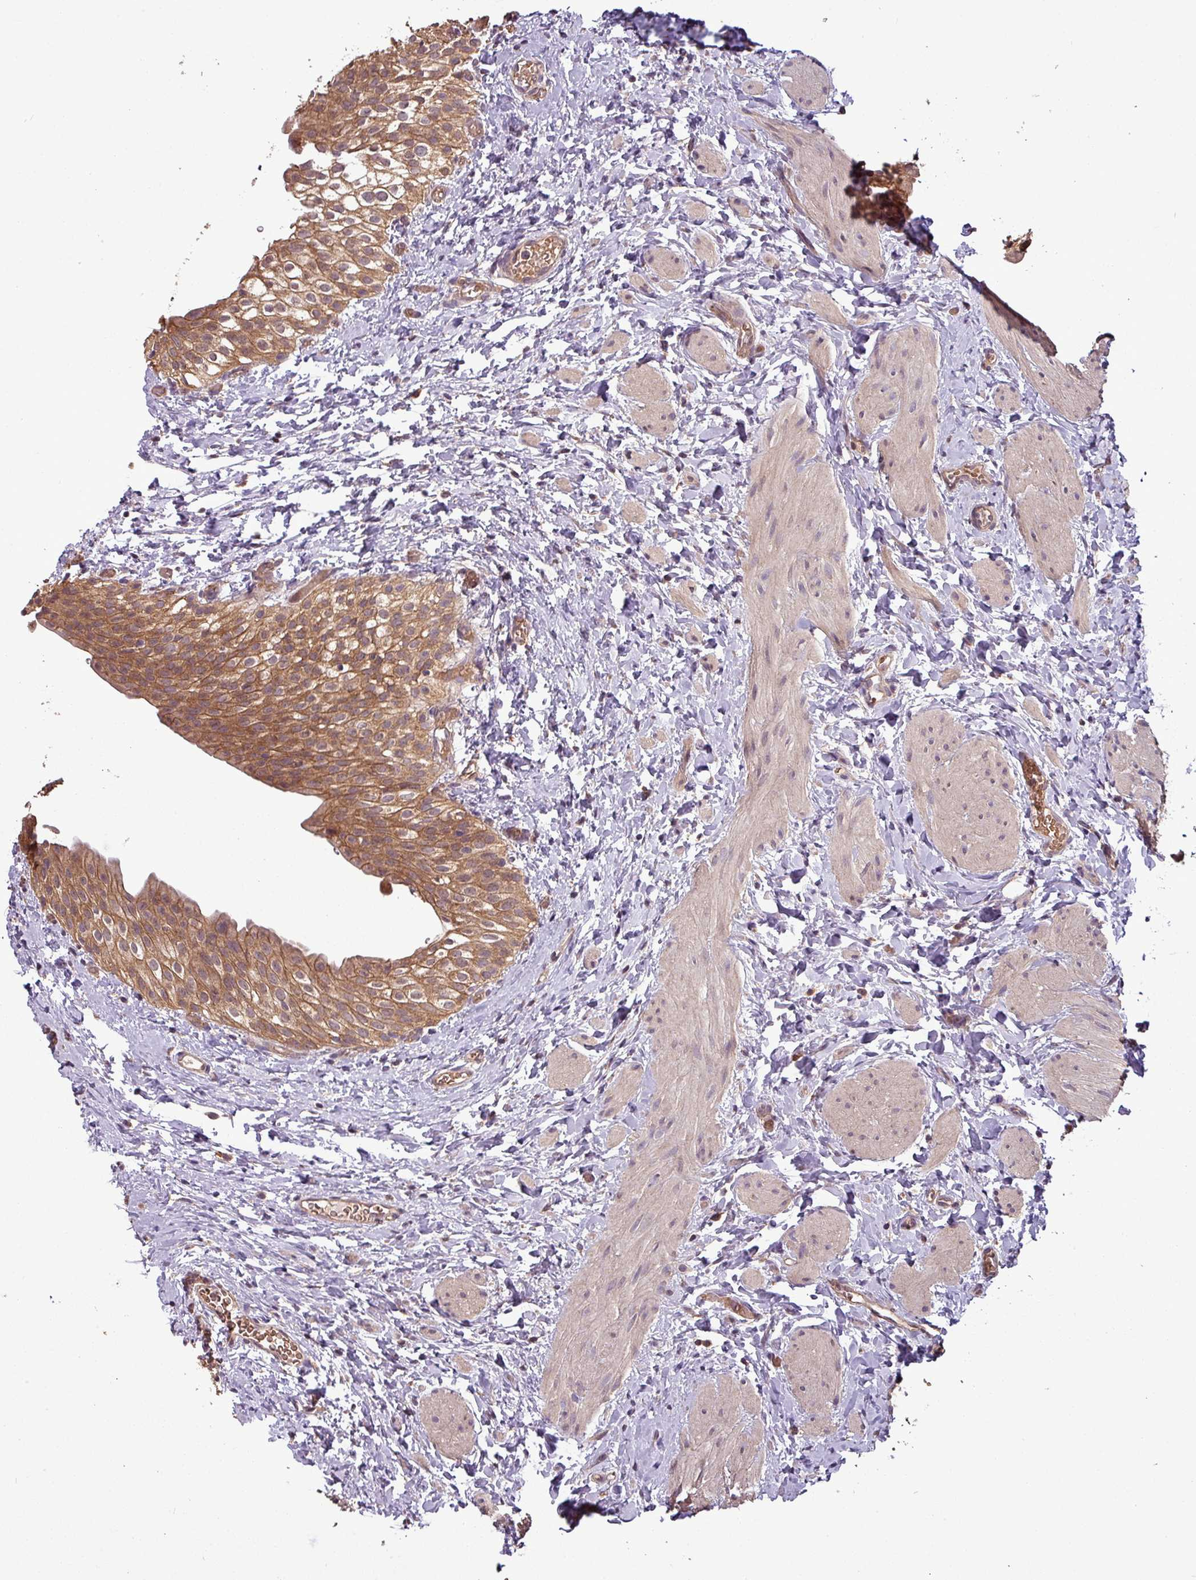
{"staining": {"intensity": "moderate", "quantity": ">75%", "location": "cytoplasmic/membranous"}, "tissue": "urinary bladder", "cell_type": "Urothelial cells", "image_type": "normal", "snomed": [{"axis": "morphology", "description": "Normal tissue, NOS"}, {"axis": "topography", "description": "Urinary bladder"}], "caption": "Urinary bladder stained with DAB (3,3'-diaminobenzidine) immunohistochemistry (IHC) demonstrates medium levels of moderate cytoplasmic/membranous positivity in about >75% of urothelial cells.", "gene": "NT5C3A", "patient": {"sex": "male", "age": 1}}